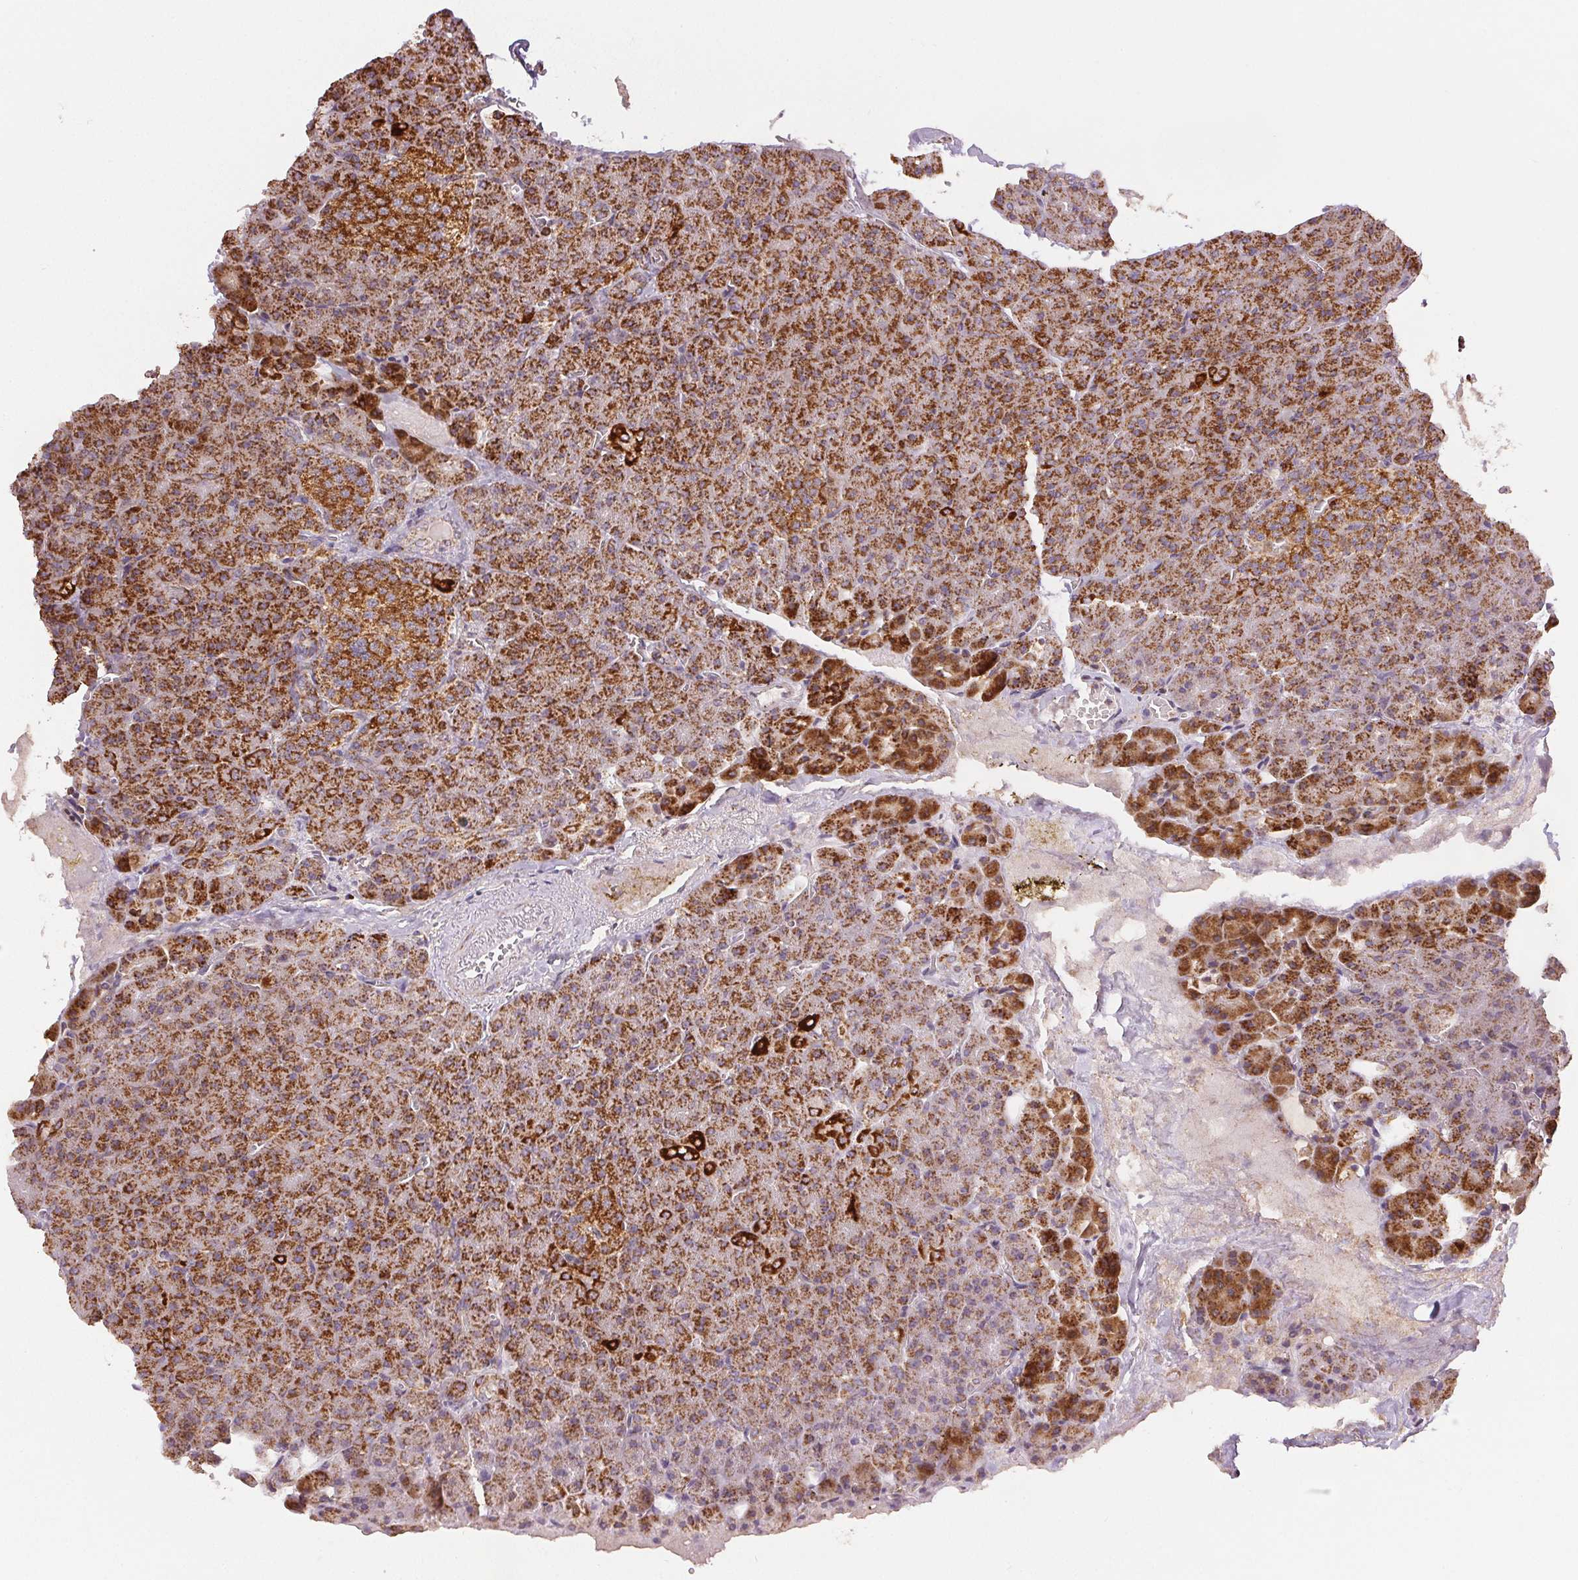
{"staining": {"intensity": "strong", "quantity": ">75%", "location": "cytoplasmic/membranous"}, "tissue": "pancreas", "cell_type": "Exocrine glandular cells", "image_type": "normal", "snomed": [{"axis": "morphology", "description": "Normal tissue, NOS"}, {"axis": "topography", "description": "Pancreas"}], "caption": "This photomicrograph reveals immunohistochemistry (IHC) staining of benign pancreas, with high strong cytoplasmic/membranous staining in about >75% of exocrine glandular cells.", "gene": "SDHB", "patient": {"sex": "female", "age": 74}}